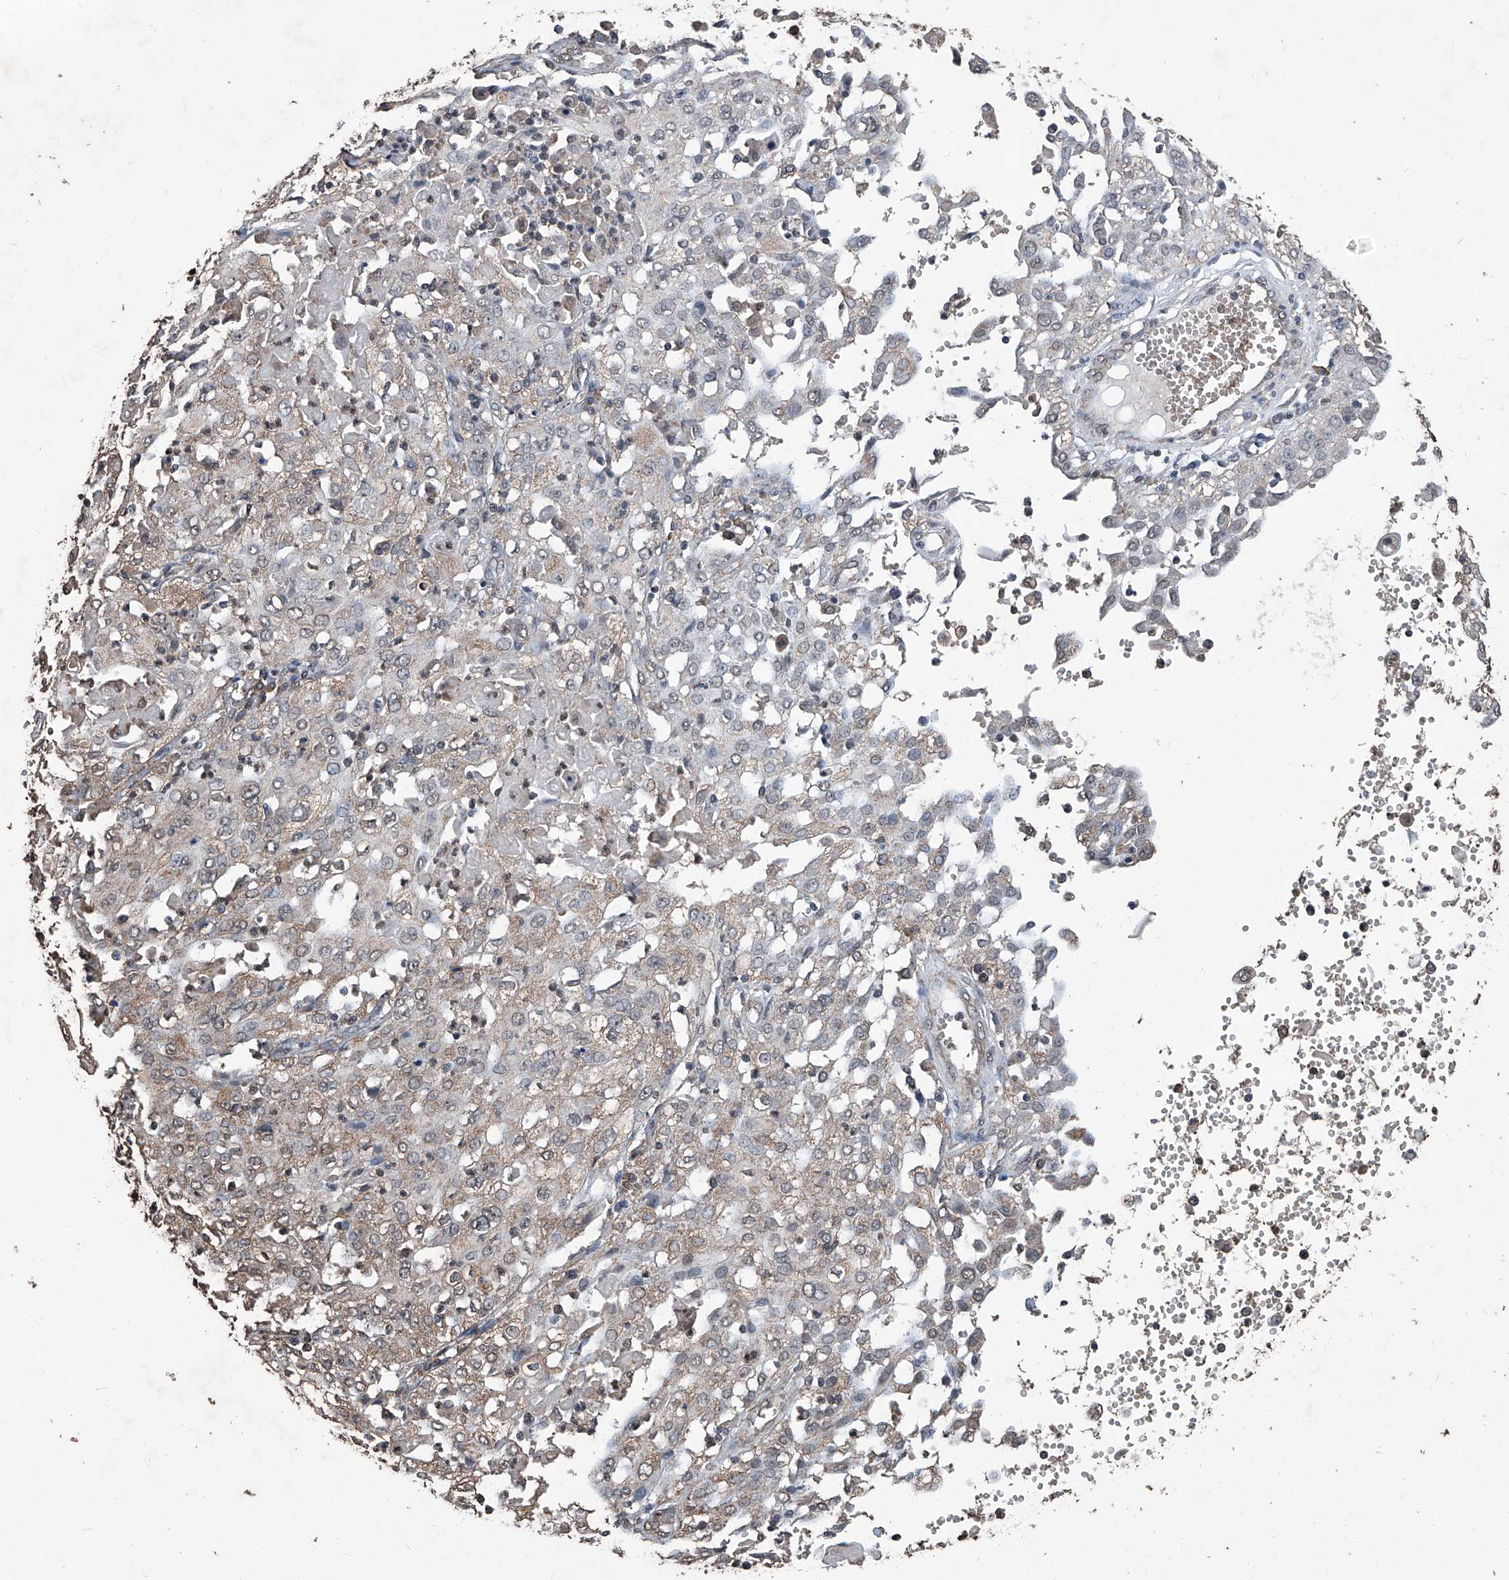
{"staining": {"intensity": "moderate", "quantity": "<25%", "location": "cytoplasmic/membranous"}, "tissue": "cervical cancer", "cell_type": "Tumor cells", "image_type": "cancer", "snomed": [{"axis": "morphology", "description": "Squamous cell carcinoma, NOS"}, {"axis": "topography", "description": "Cervix"}], "caption": "The image exhibits a brown stain indicating the presence of a protein in the cytoplasmic/membranous of tumor cells in cervical cancer (squamous cell carcinoma).", "gene": "STARD7", "patient": {"sex": "female", "age": 39}}